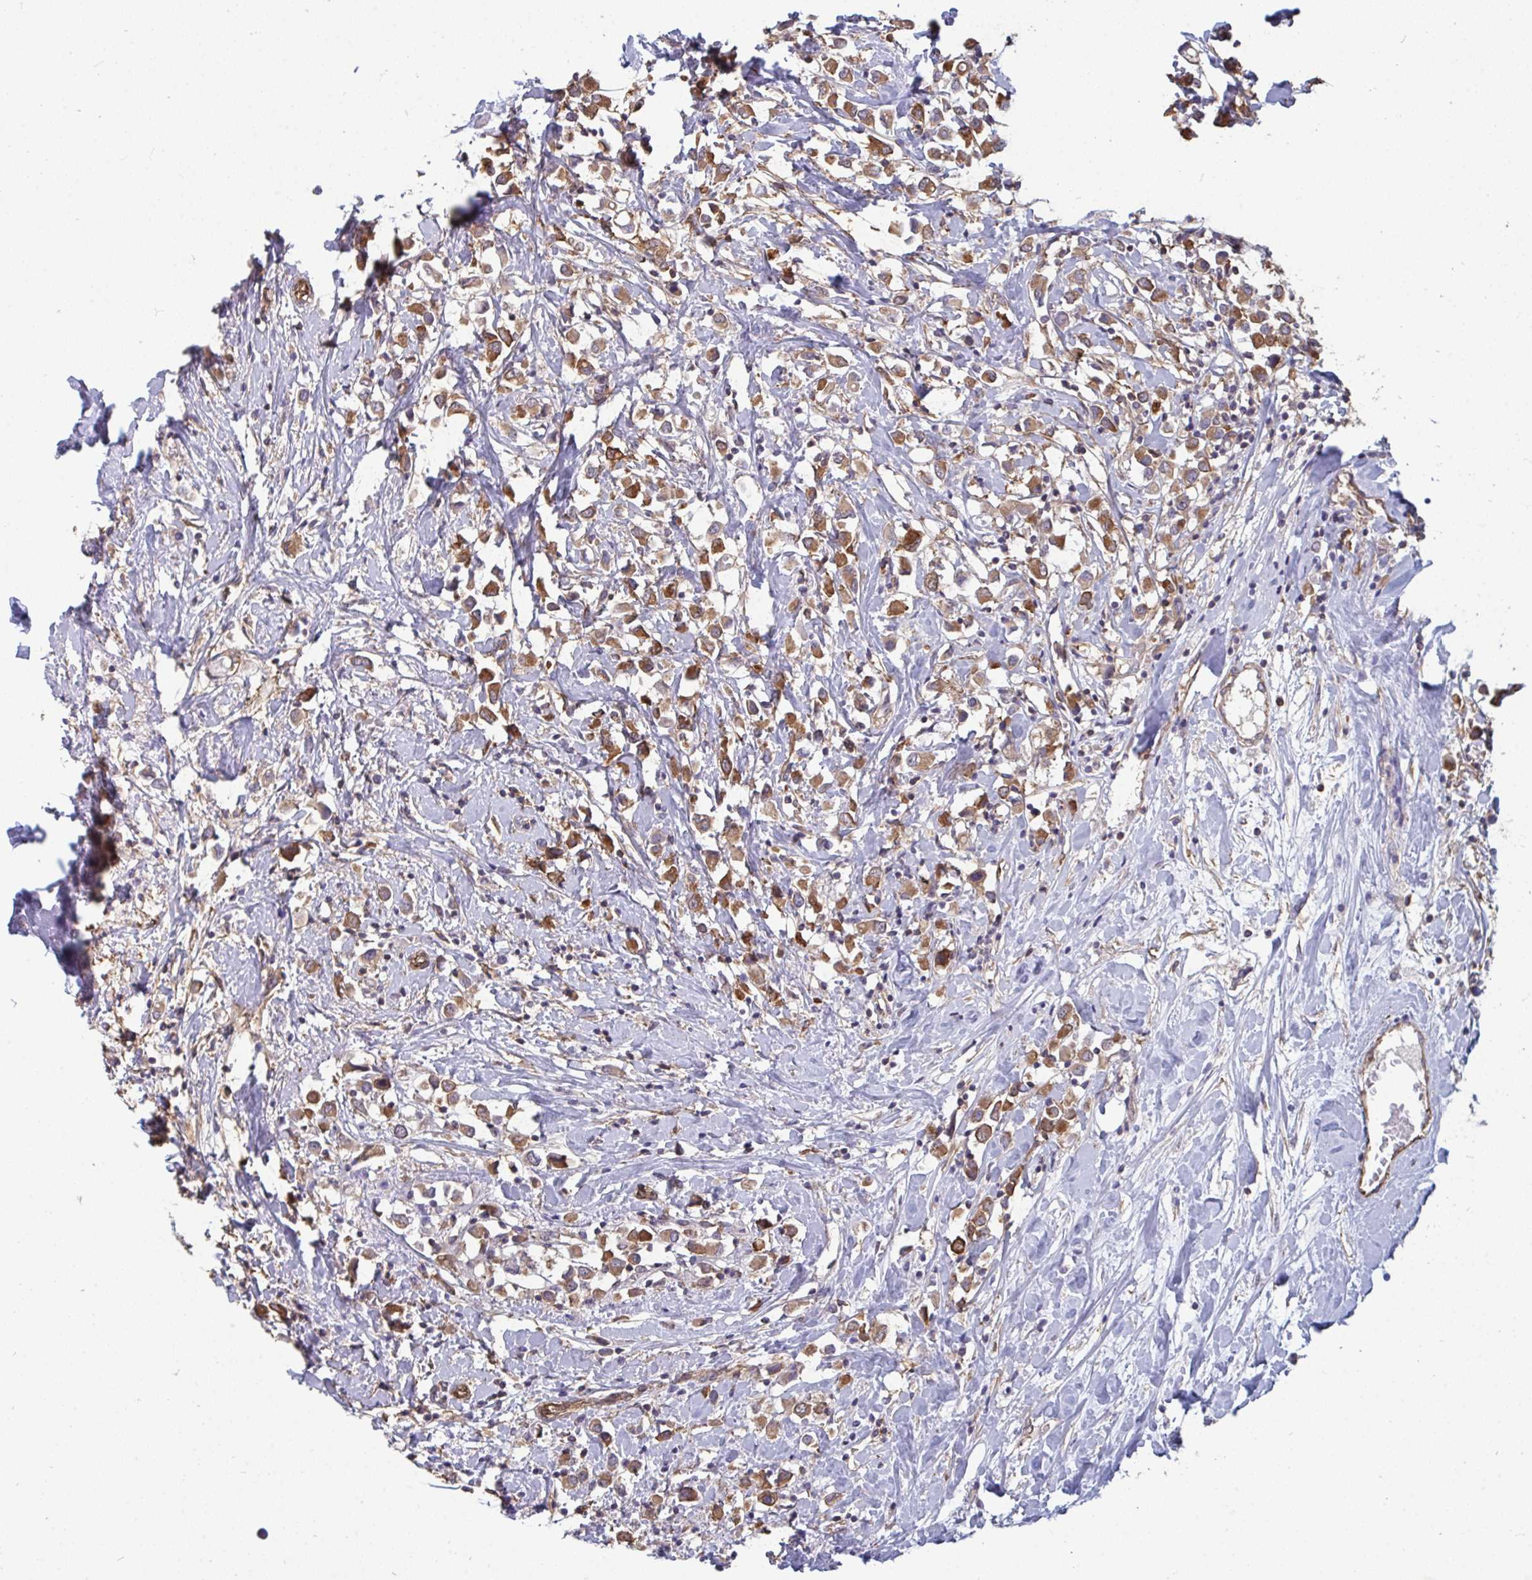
{"staining": {"intensity": "moderate", "quantity": ">75%", "location": "cytoplasmic/membranous"}, "tissue": "breast cancer", "cell_type": "Tumor cells", "image_type": "cancer", "snomed": [{"axis": "morphology", "description": "Duct carcinoma"}, {"axis": "topography", "description": "Breast"}], "caption": "Human intraductal carcinoma (breast) stained with a brown dye reveals moderate cytoplasmic/membranous positive positivity in about >75% of tumor cells.", "gene": "ISCU", "patient": {"sex": "female", "age": 61}}